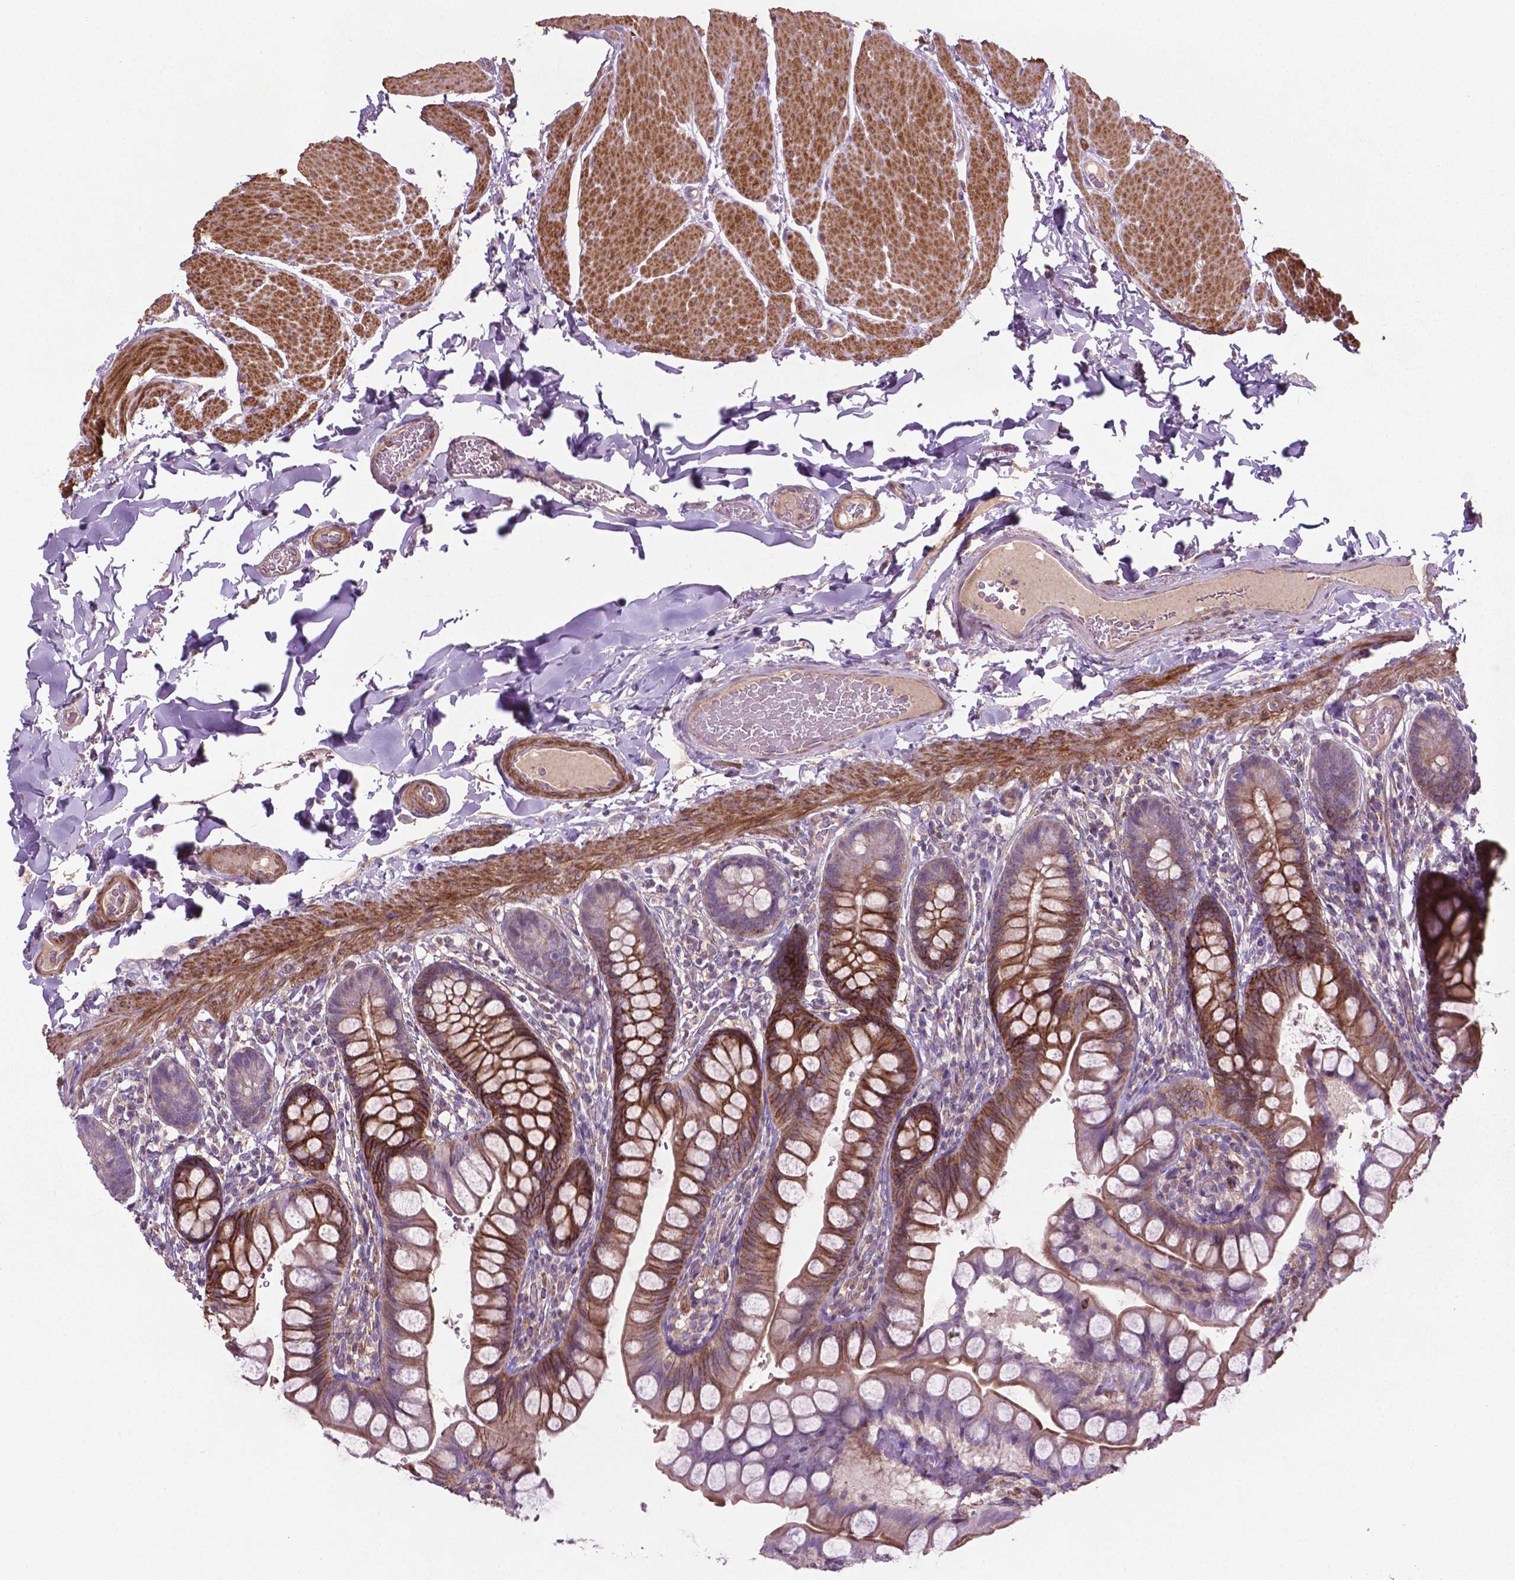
{"staining": {"intensity": "moderate", "quantity": "25%-75%", "location": "cytoplasmic/membranous"}, "tissue": "small intestine", "cell_type": "Glandular cells", "image_type": "normal", "snomed": [{"axis": "morphology", "description": "Normal tissue, NOS"}, {"axis": "topography", "description": "Small intestine"}], "caption": "Protein expression analysis of unremarkable human small intestine reveals moderate cytoplasmic/membranous expression in approximately 25%-75% of glandular cells. (DAB (3,3'-diaminobenzidine) IHC with brightfield microscopy, high magnification).", "gene": "BMP4", "patient": {"sex": "male", "age": 70}}